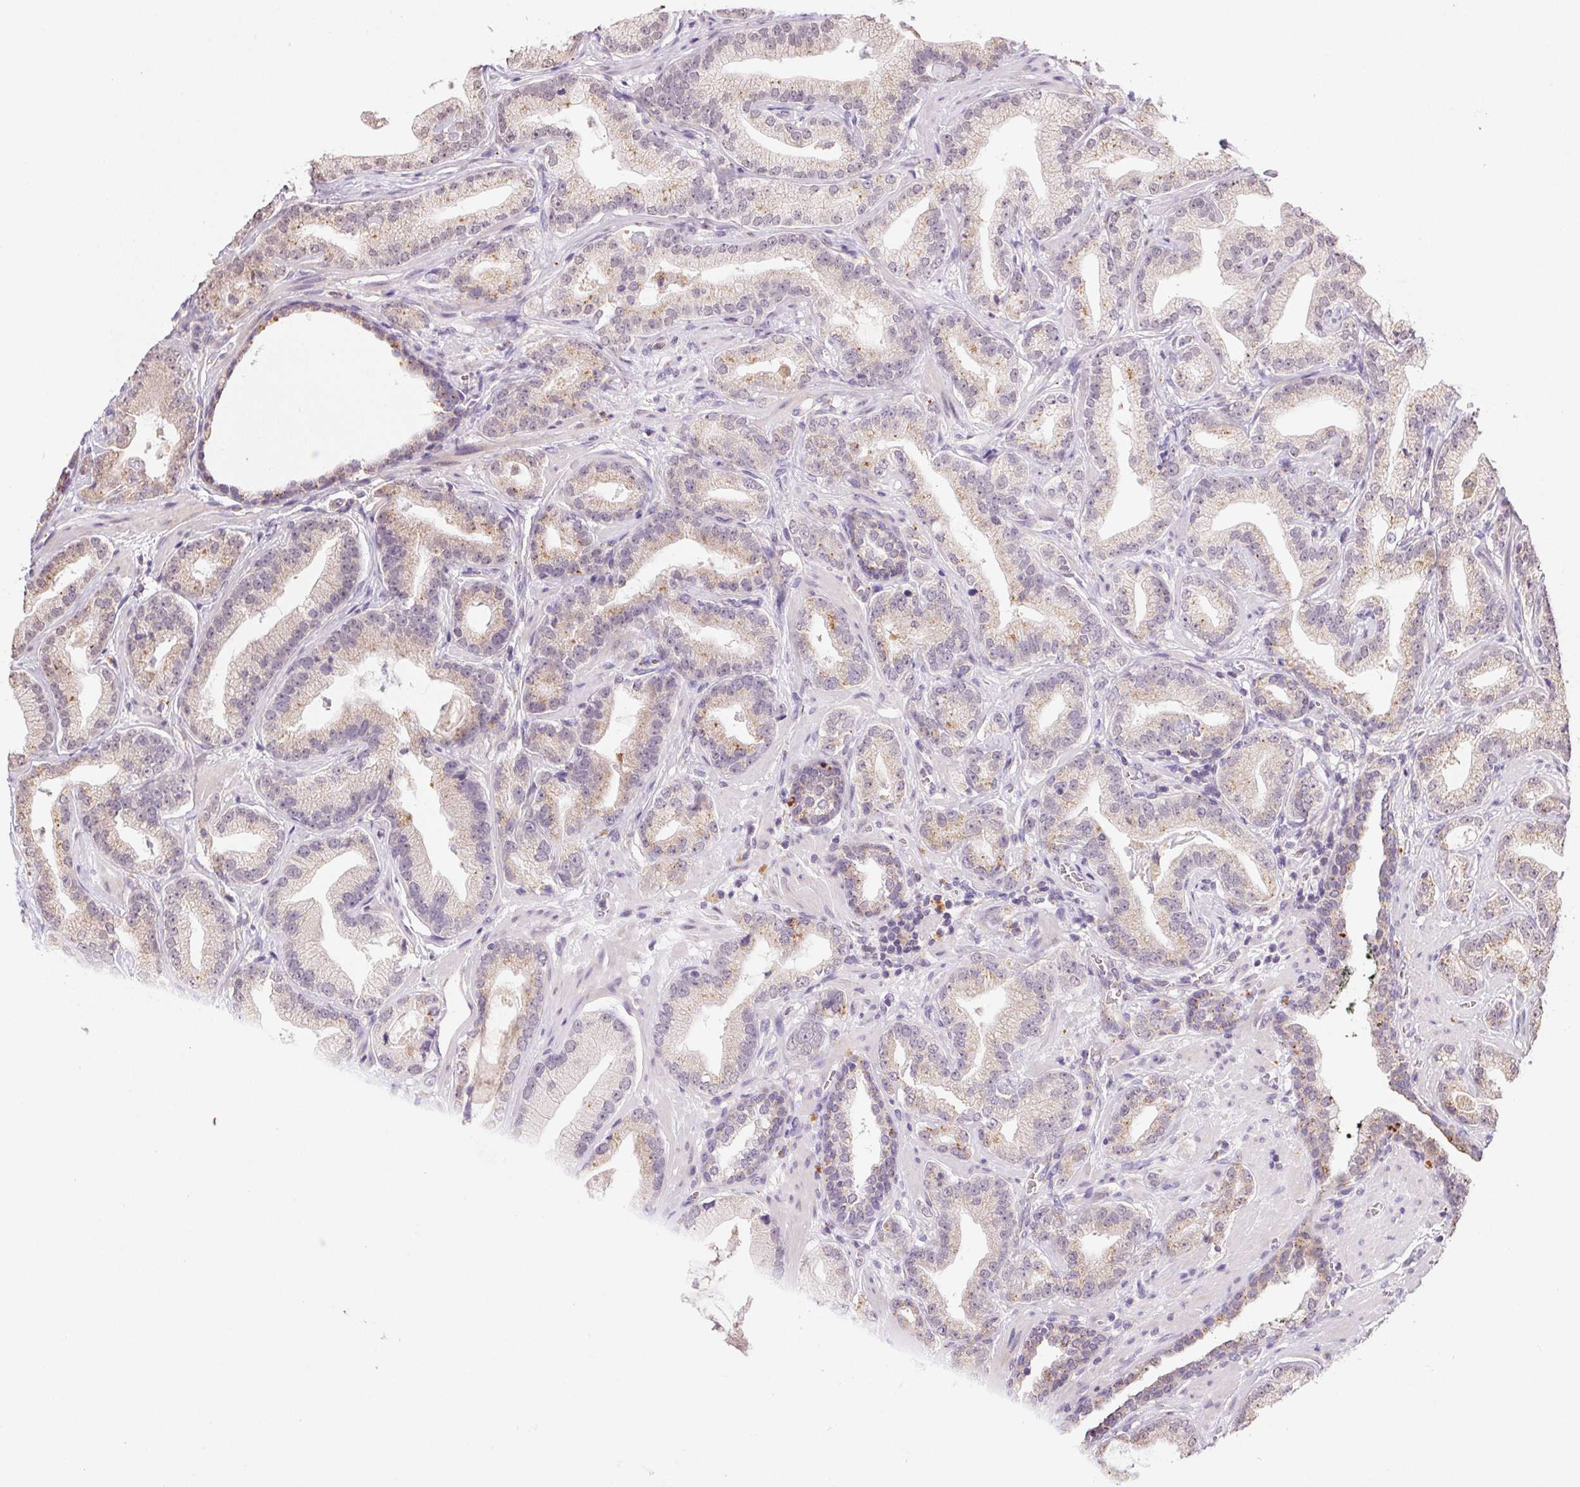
{"staining": {"intensity": "weak", "quantity": "25%-75%", "location": "cytoplasmic/membranous"}, "tissue": "prostate cancer", "cell_type": "Tumor cells", "image_type": "cancer", "snomed": [{"axis": "morphology", "description": "Adenocarcinoma, Low grade"}, {"axis": "topography", "description": "Prostate"}], "caption": "Weak cytoplasmic/membranous protein positivity is present in approximately 25%-75% of tumor cells in prostate cancer (low-grade adenocarcinoma). The staining was performed using DAB, with brown indicating positive protein expression. Nuclei are stained blue with hematoxylin.", "gene": "METTL13", "patient": {"sex": "male", "age": 62}}